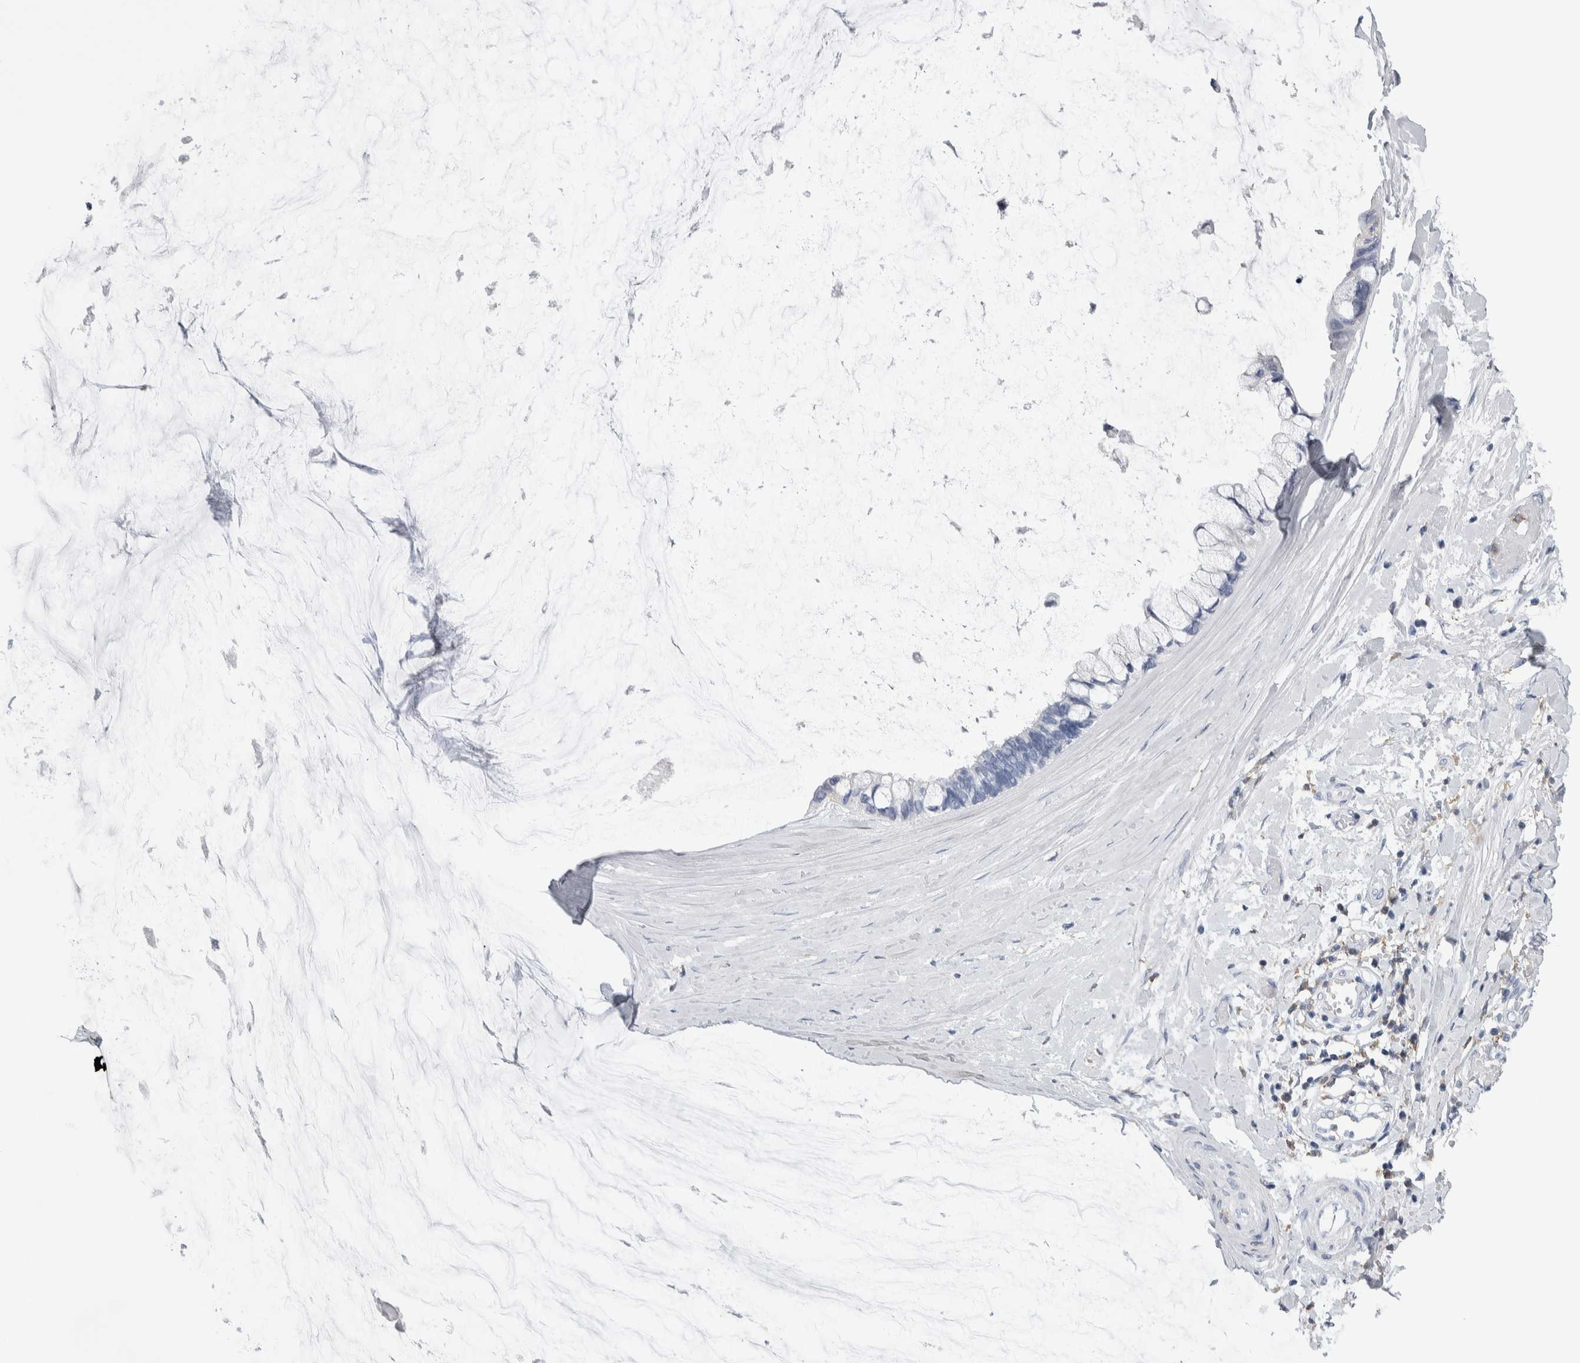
{"staining": {"intensity": "negative", "quantity": "none", "location": "none"}, "tissue": "ovarian cancer", "cell_type": "Tumor cells", "image_type": "cancer", "snomed": [{"axis": "morphology", "description": "Cystadenocarcinoma, mucinous, NOS"}, {"axis": "topography", "description": "Ovary"}], "caption": "Immunohistochemistry (IHC) photomicrograph of ovarian mucinous cystadenocarcinoma stained for a protein (brown), which displays no positivity in tumor cells.", "gene": "SKAP2", "patient": {"sex": "female", "age": 39}}